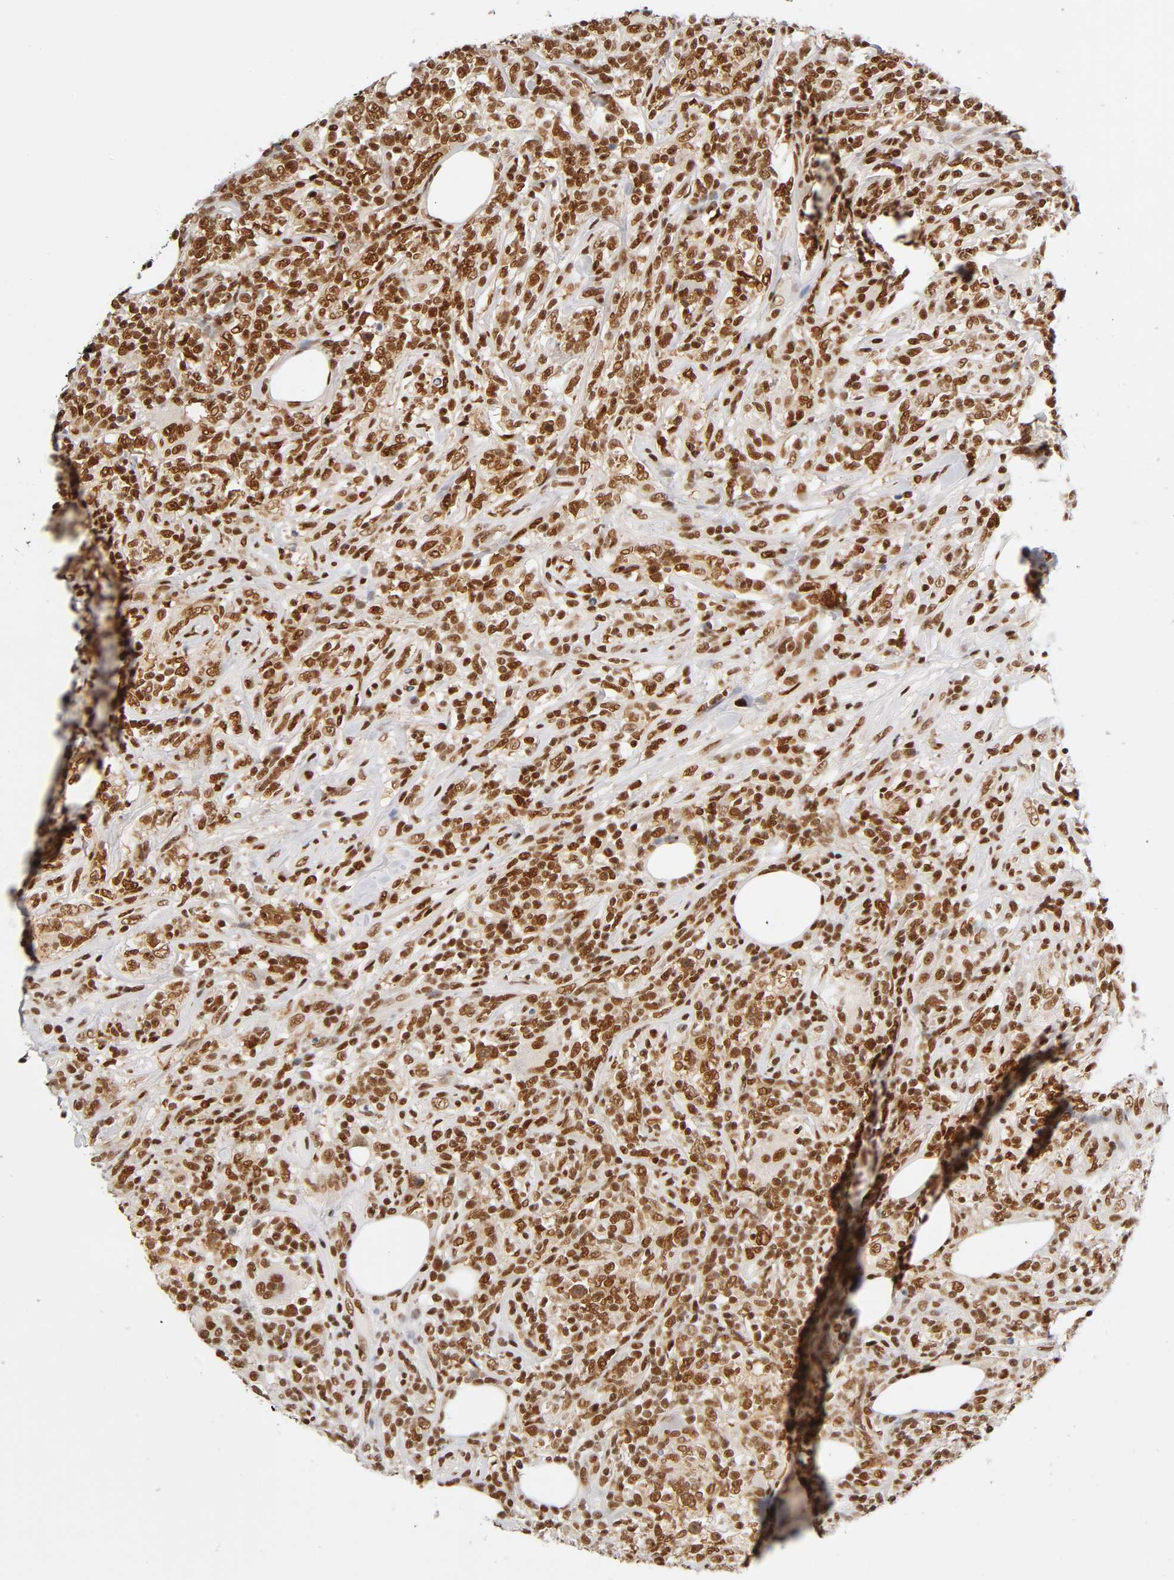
{"staining": {"intensity": "strong", "quantity": ">75%", "location": "cytoplasmic/membranous,nuclear"}, "tissue": "lymphoma", "cell_type": "Tumor cells", "image_type": "cancer", "snomed": [{"axis": "morphology", "description": "Malignant lymphoma, non-Hodgkin's type, High grade"}, {"axis": "topography", "description": "Lymph node"}], "caption": "A brown stain labels strong cytoplasmic/membranous and nuclear staining of a protein in human malignant lymphoma, non-Hodgkin's type (high-grade) tumor cells.", "gene": "ILKAP", "patient": {"sex": "female", "age": 84}}